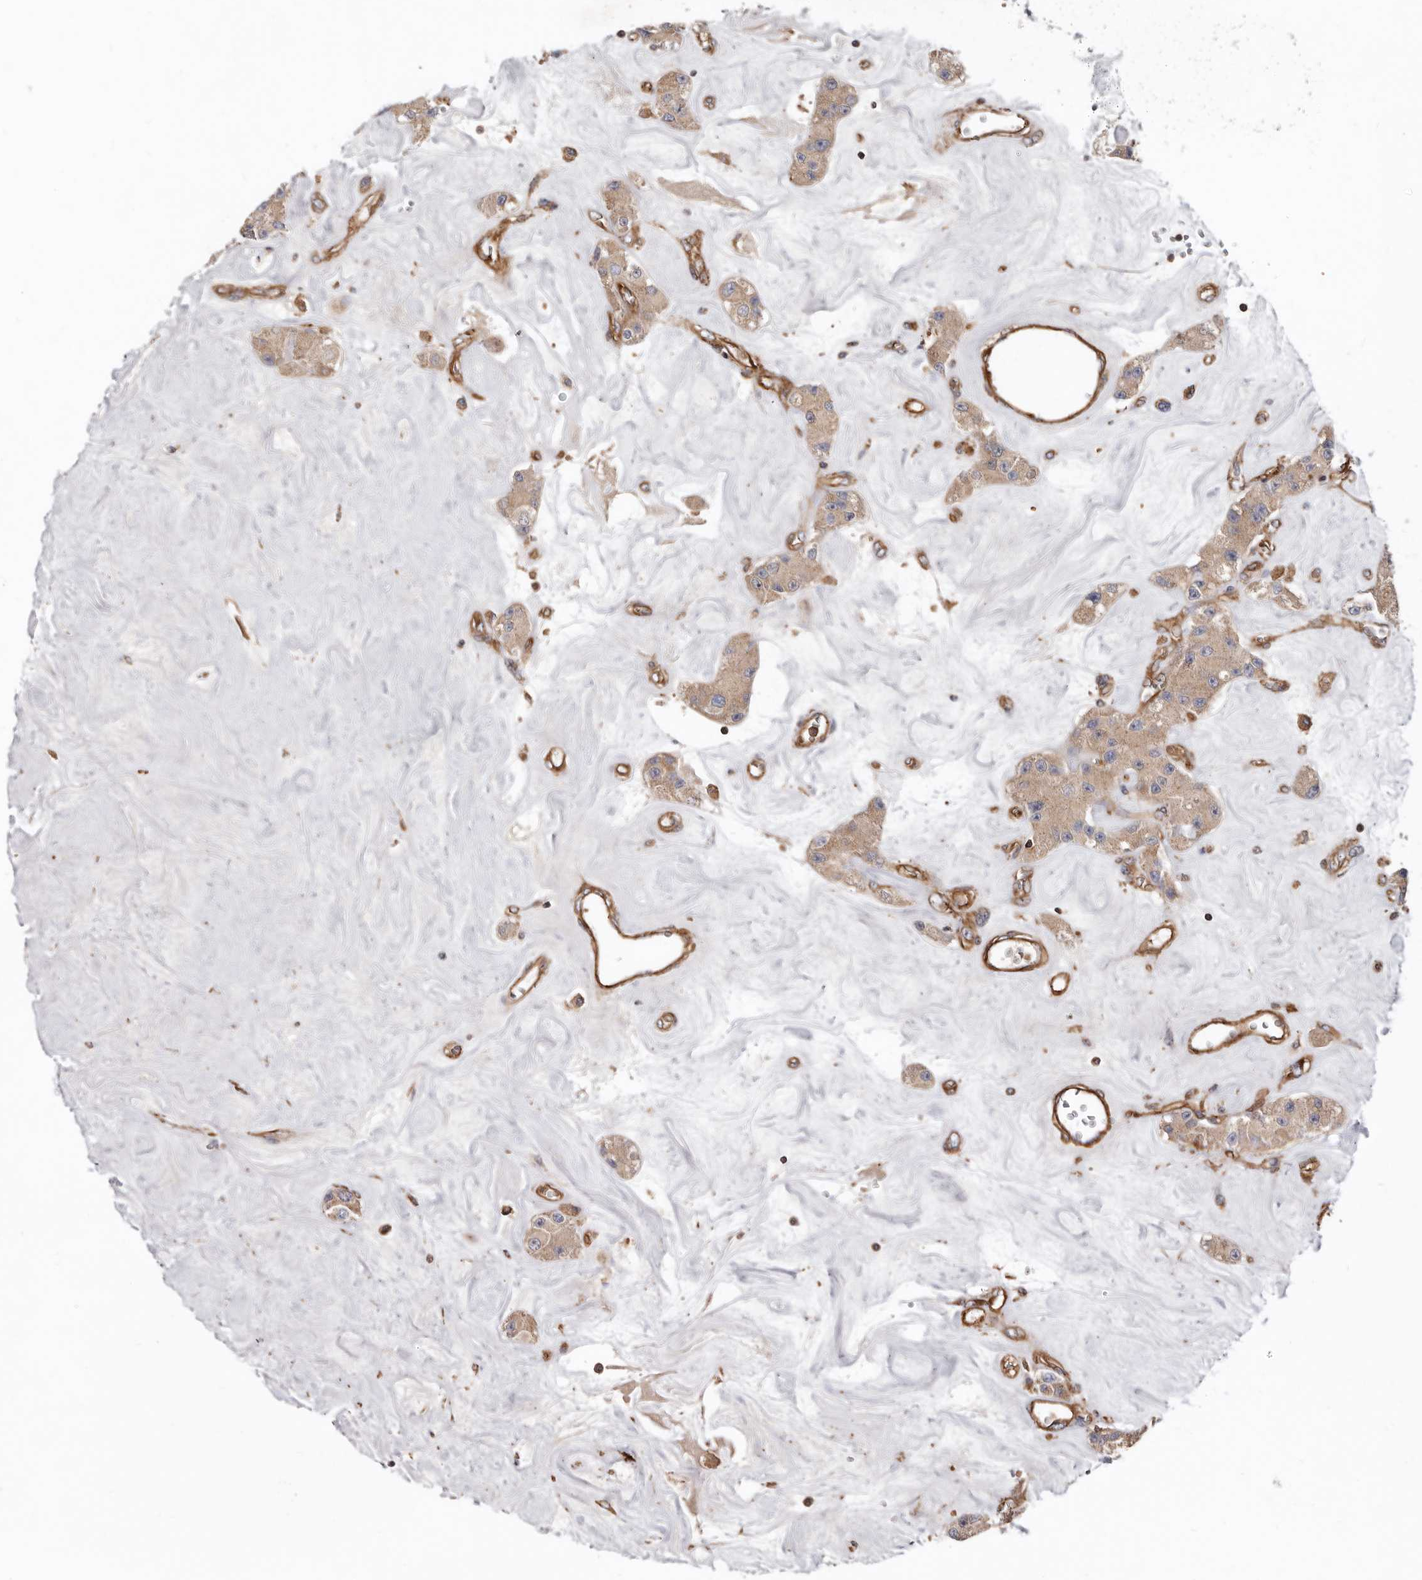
{"staining": {"intensity": "weak", "quantity": ">75%", "location": "cytoplasmic/membranous"}, "tissue": "carcinoid", "cell_type": "Tumor cells", "image_type": "cancer", "snomed": [{"axis": "morphology", "description": "Carcinoid, malignant, NOS"}, {"axis": "topography", "description": "Pancreas"}], "caption": "Immunohistochemistry micrograph of carcinoid (malignant) stained for a protein (brown), which demonstrates low levels of weak cytoplasmic/membranous staining in approximately >75% of tumor cells.", "gene": "TMC7", "patient": {"sex": "male", "age": 41}}